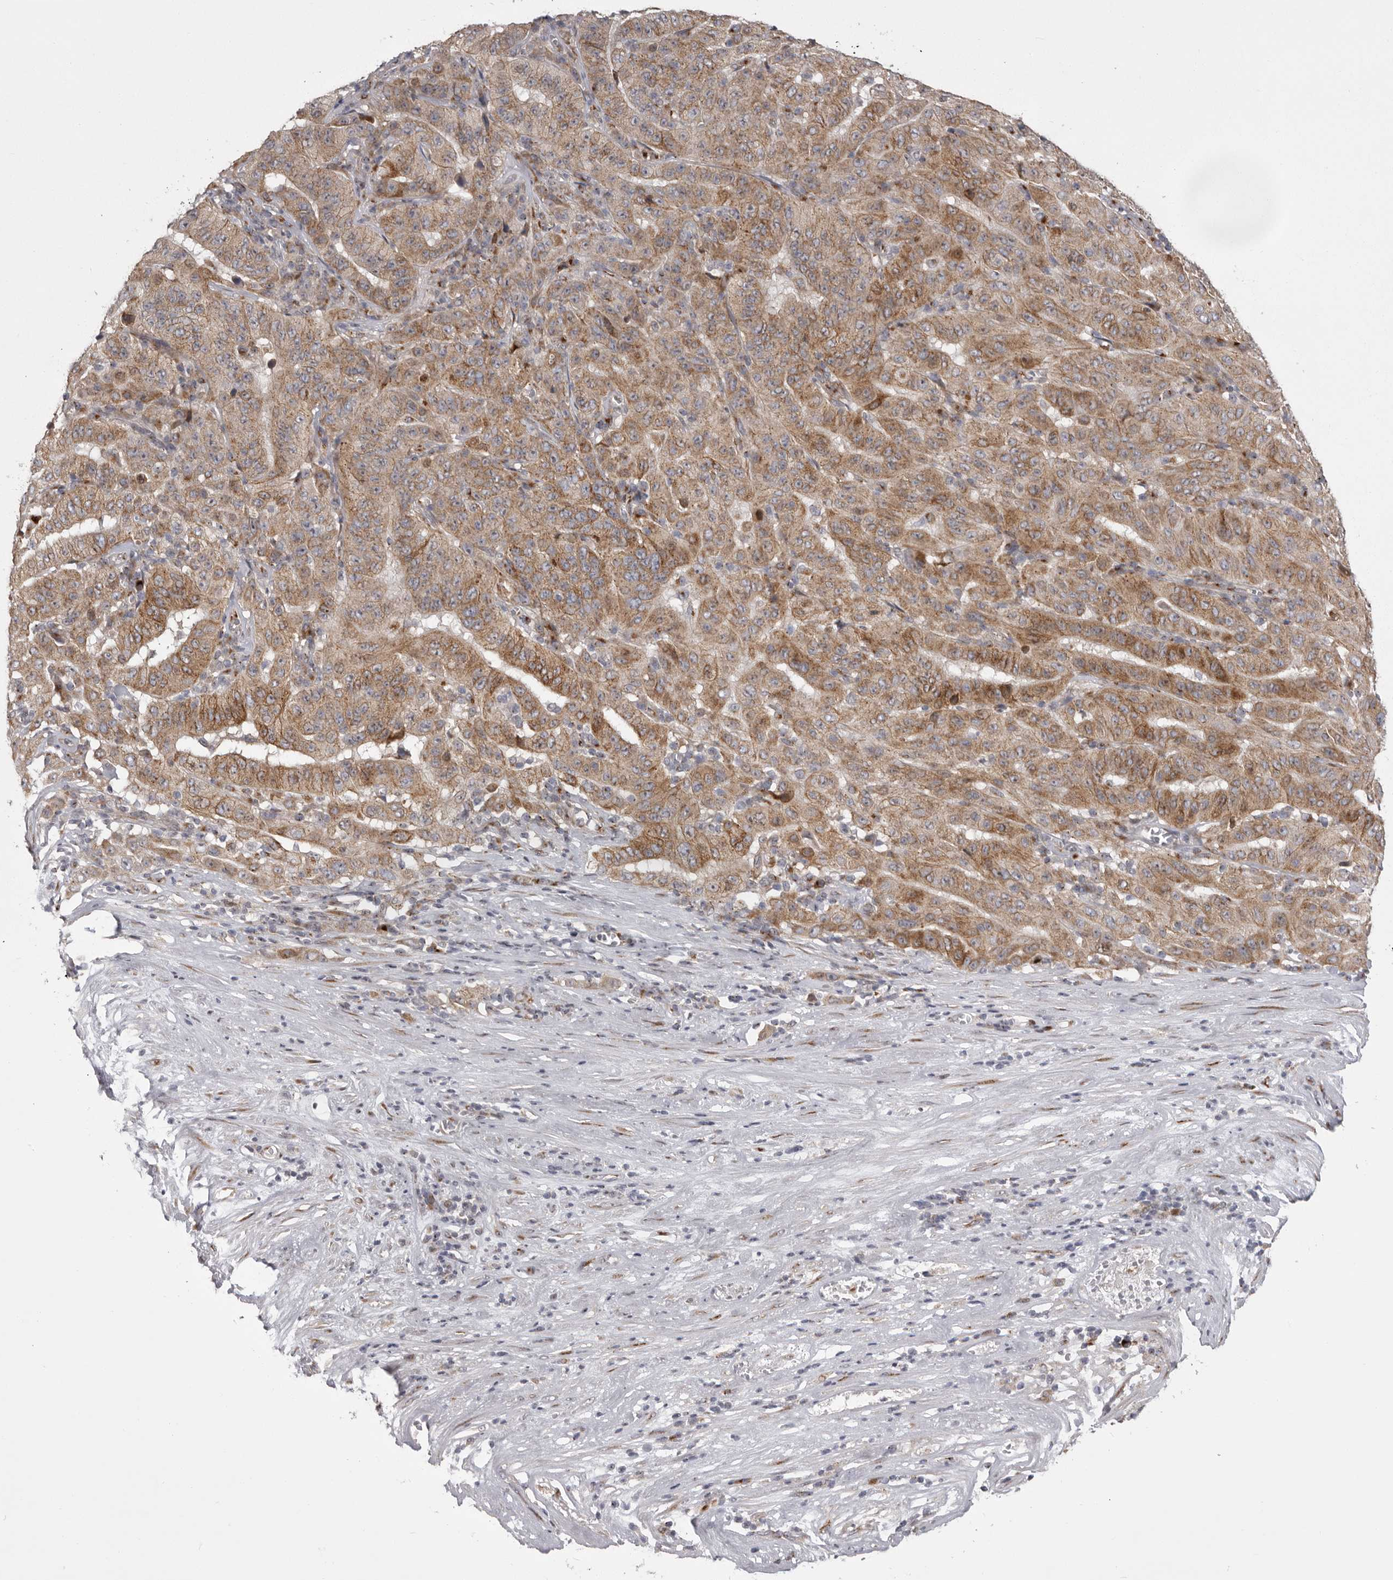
{"staining": {"intensity": "moderate", "quantity": ">75%", "location": "cytoplasmic/membranous"}, "tissue": "pancreatic cancer", "cell_type": "Tumor cells", "image_type": "cancer", "snomed": [{"axis": "morphology", "description": "Adenocarcinoma, NOS"}, {"axis": "topography", "description": "Pancreas"}], "caption": "A brown stain labels moderate cytoplasmic/membranous staining of a protein in human pancreatic adenocarcinoma tumor cells. (brown staining indicates protein expression, while blue staining denotes nuclei).", "gene": "WDR47", "patient": {"sex": "male", "age": 63}}